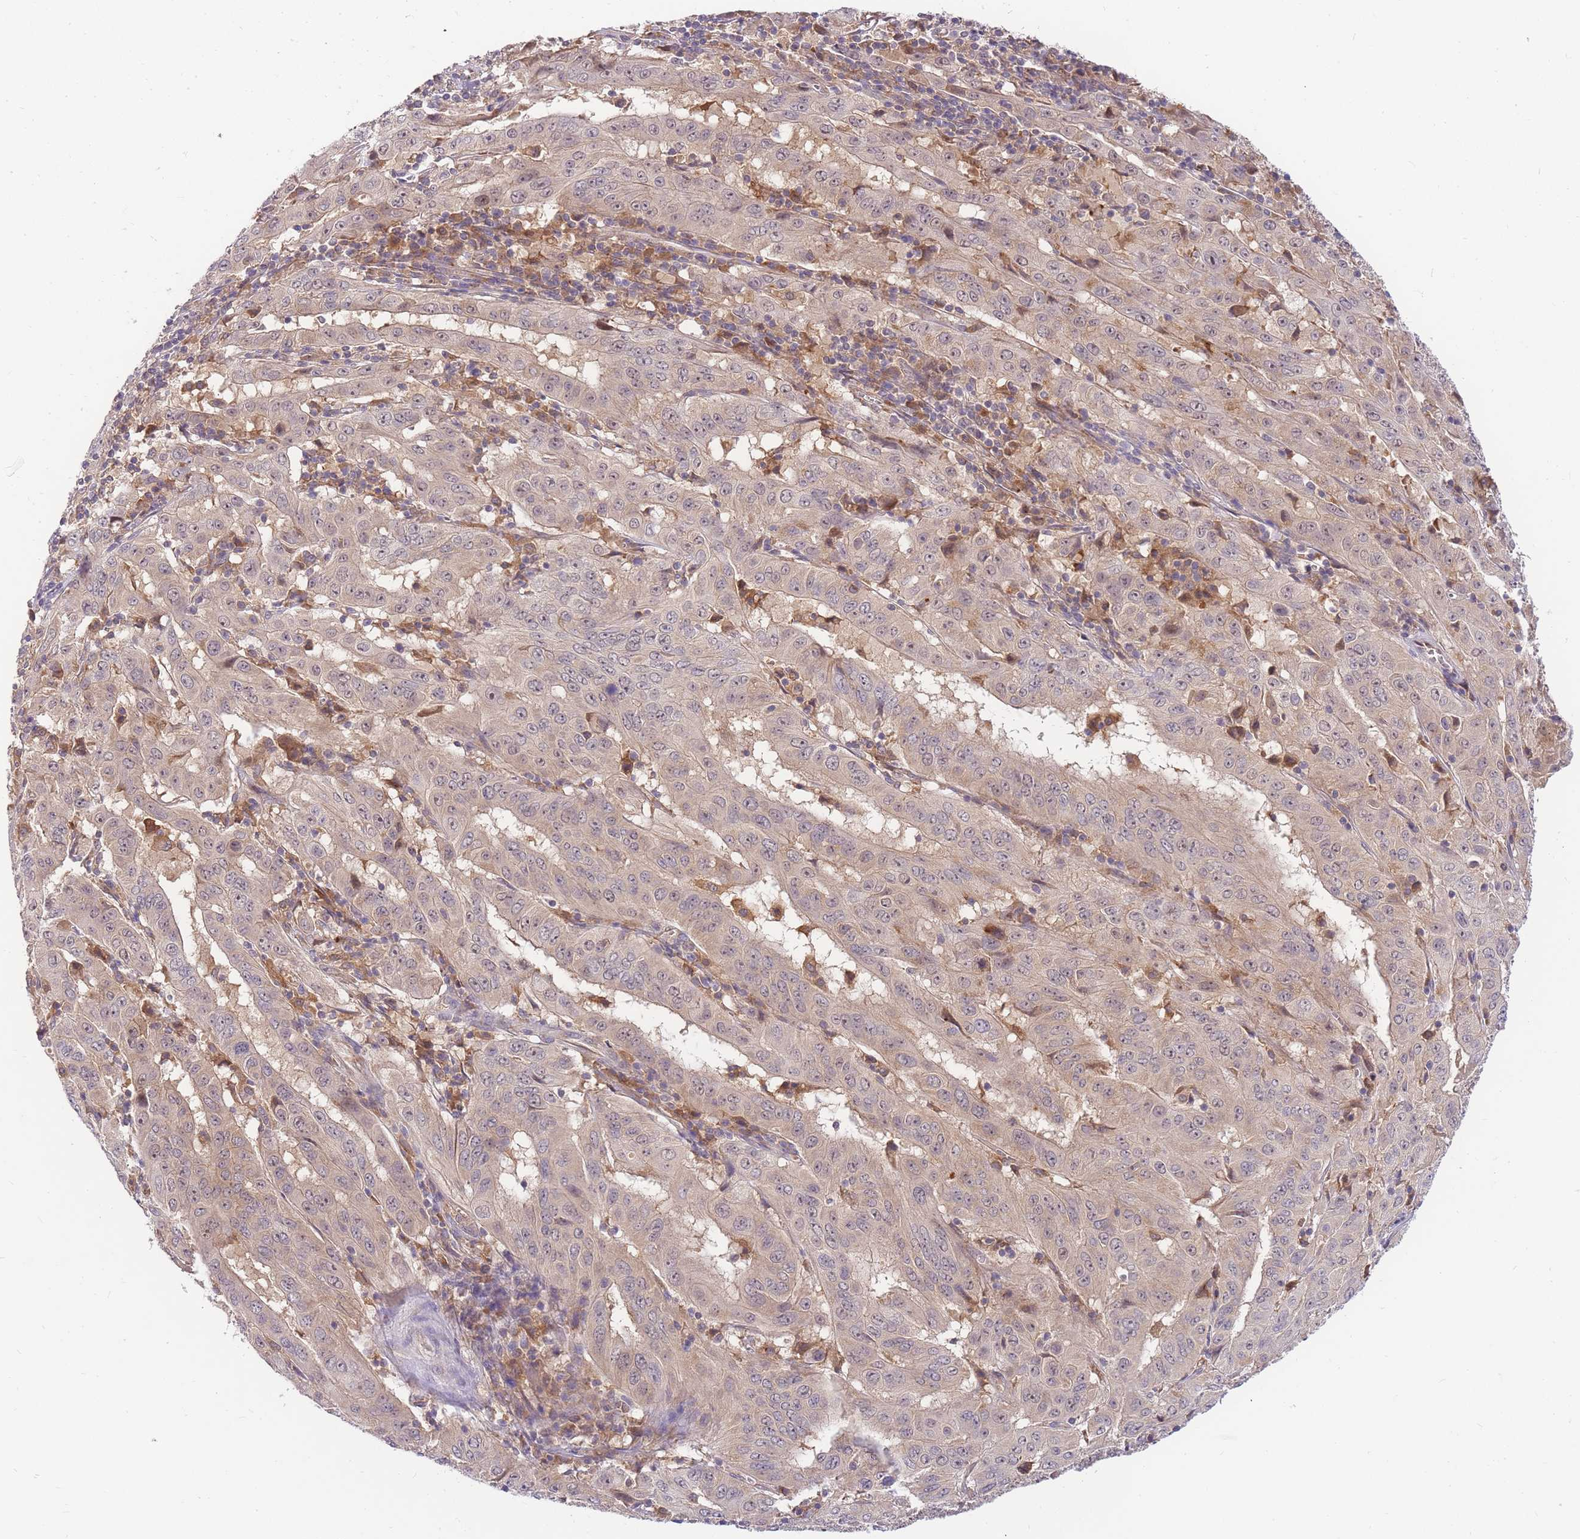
{"staining": {"intensity": "moderate", "quantity": "25%-75%", "location": "cytoplasmic/membranous"}, "tissue": "pancreatic cancer", "cell_type": "Tumor cells", "image_type": "cancer", "snomed": [{"axis": "morphology", "description": "Adenocarcinoma, NOS"}, {"axis": "topography", "description": "Pancreas"}], "caption": "Adenocarcinoma (pancreatic) was stained to show a protein in brown. There is medium levels of moderate cytoplasmic/membranous positivity in about 25%-75% of tumor cells. Using DAB (3,3'-diaminobenzidine) (brown) and hematoxylin (blue) stains, captured at high magnification using brightfield microscopy.", "gene": "ZNF577", "patient": {"sex": "male", "age": 63}}